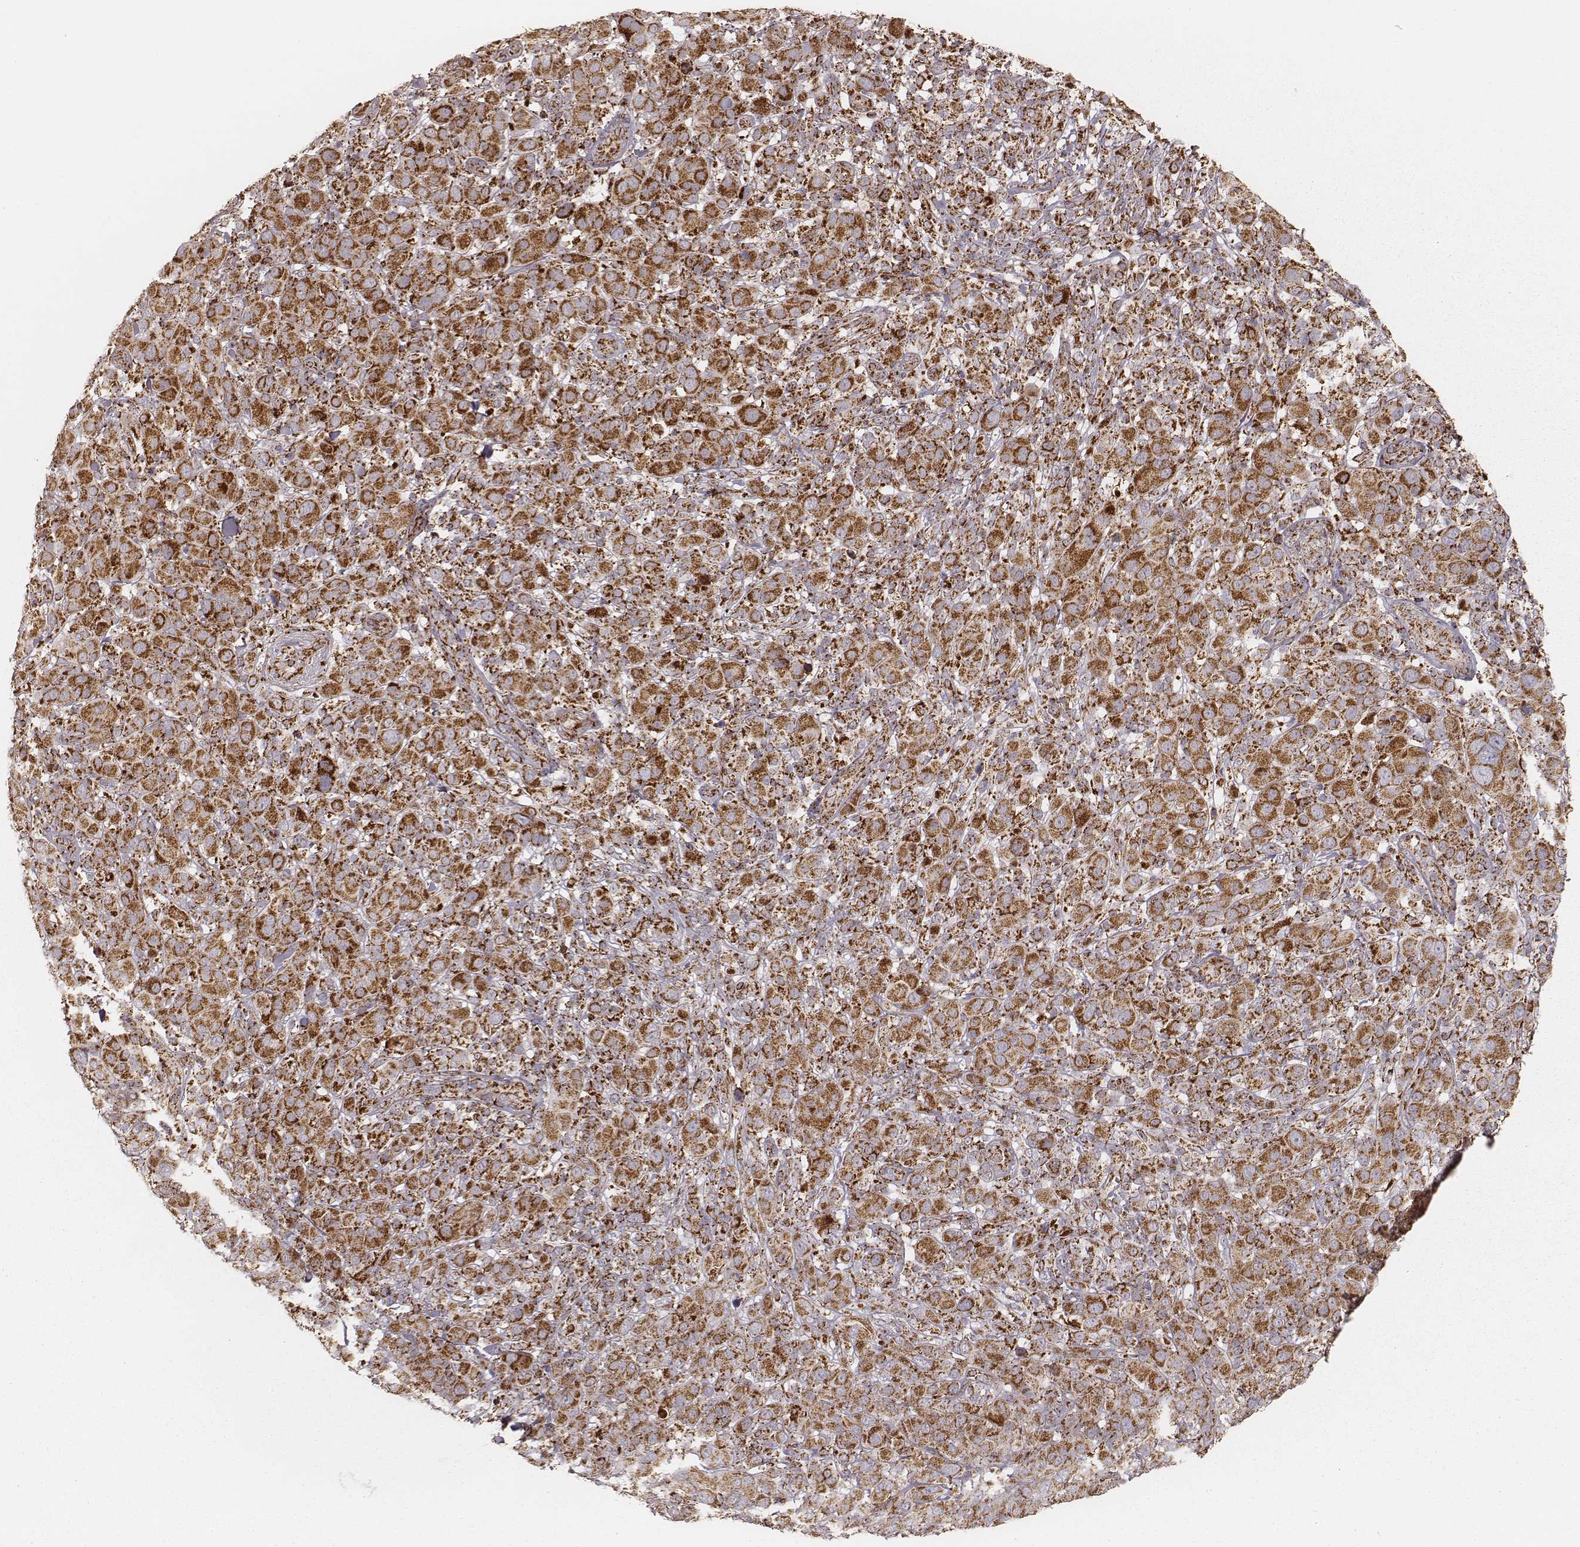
{"staining": {"intensity": "moderate", "quantity": ">75%", "location": "cytoplasmic/membranous"}, "tissue": "melanoma", "cell_type": "Tumor cells", "image_type": "cancer", "snomed": [{"axis": "morphology", "description": "Malignant melanoma, NOS"}, {"axis": "topography", "description": "Skin"}], "caption": "Protein positivity by immunohistochemistry demonstrates moderate cytoplasmic/membranous expression in about >75% of tumor cells in melanoma.", "gene": "CS", "patient": {"sex": "female", "age": 87}}